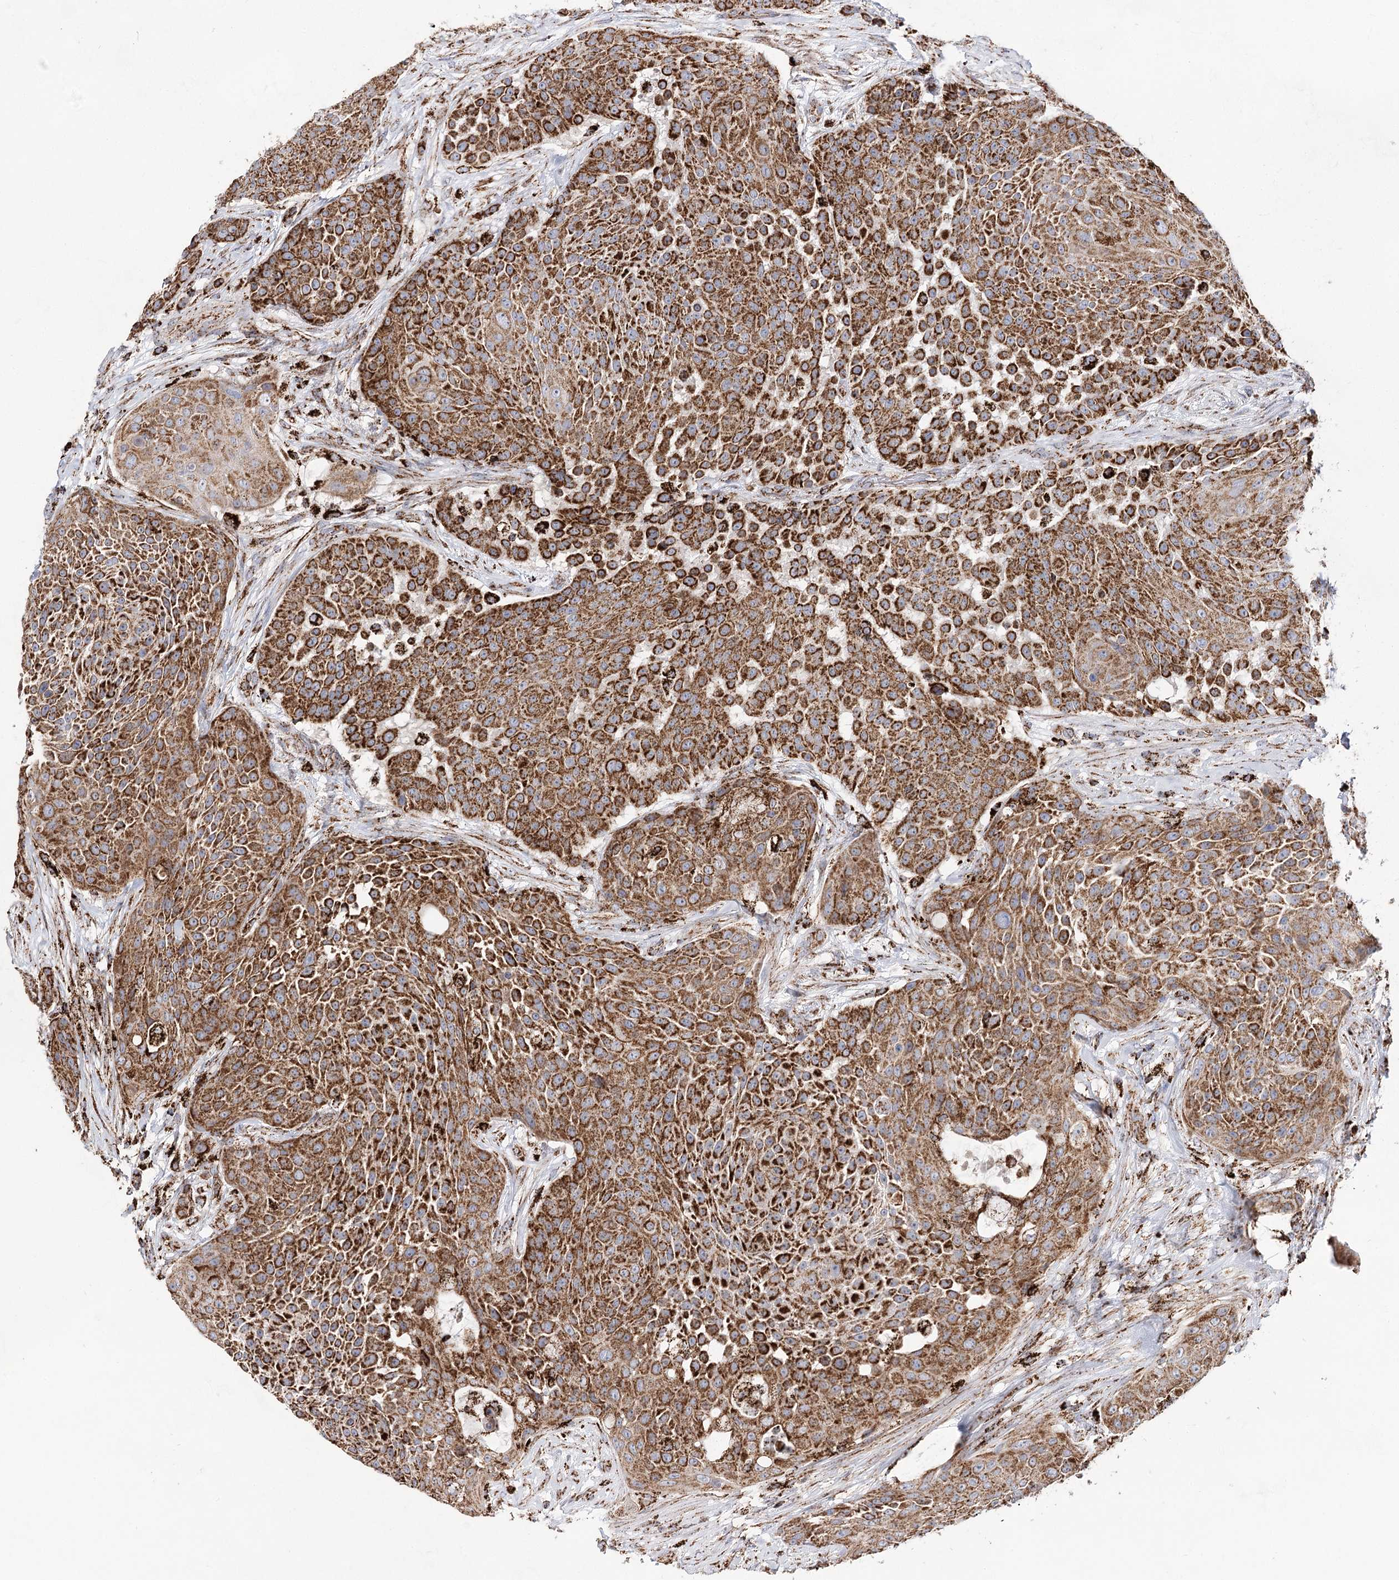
{"staining": {"intensity": "strong", "quantity": ">75%", "location": "cytoplasmic/membranous"}, "tissue": "urothelial cancer", "cell_type": "Tumor cells", "image_type": "cancer", "snomed": [{"axis": "morphology", "description": "Urothelial carcinoma, High grade"}, {"axis": "topography", "description": "Urinary bladder"}], "caption": "Approximately >75% of tumor cells in human urothelial cancer show strong cytoplasmic/membranous protein staining as visualized by brown immunohistochemical staining.", "gene": "NADK2", "patient": {"sex": "female", "age": 63}}